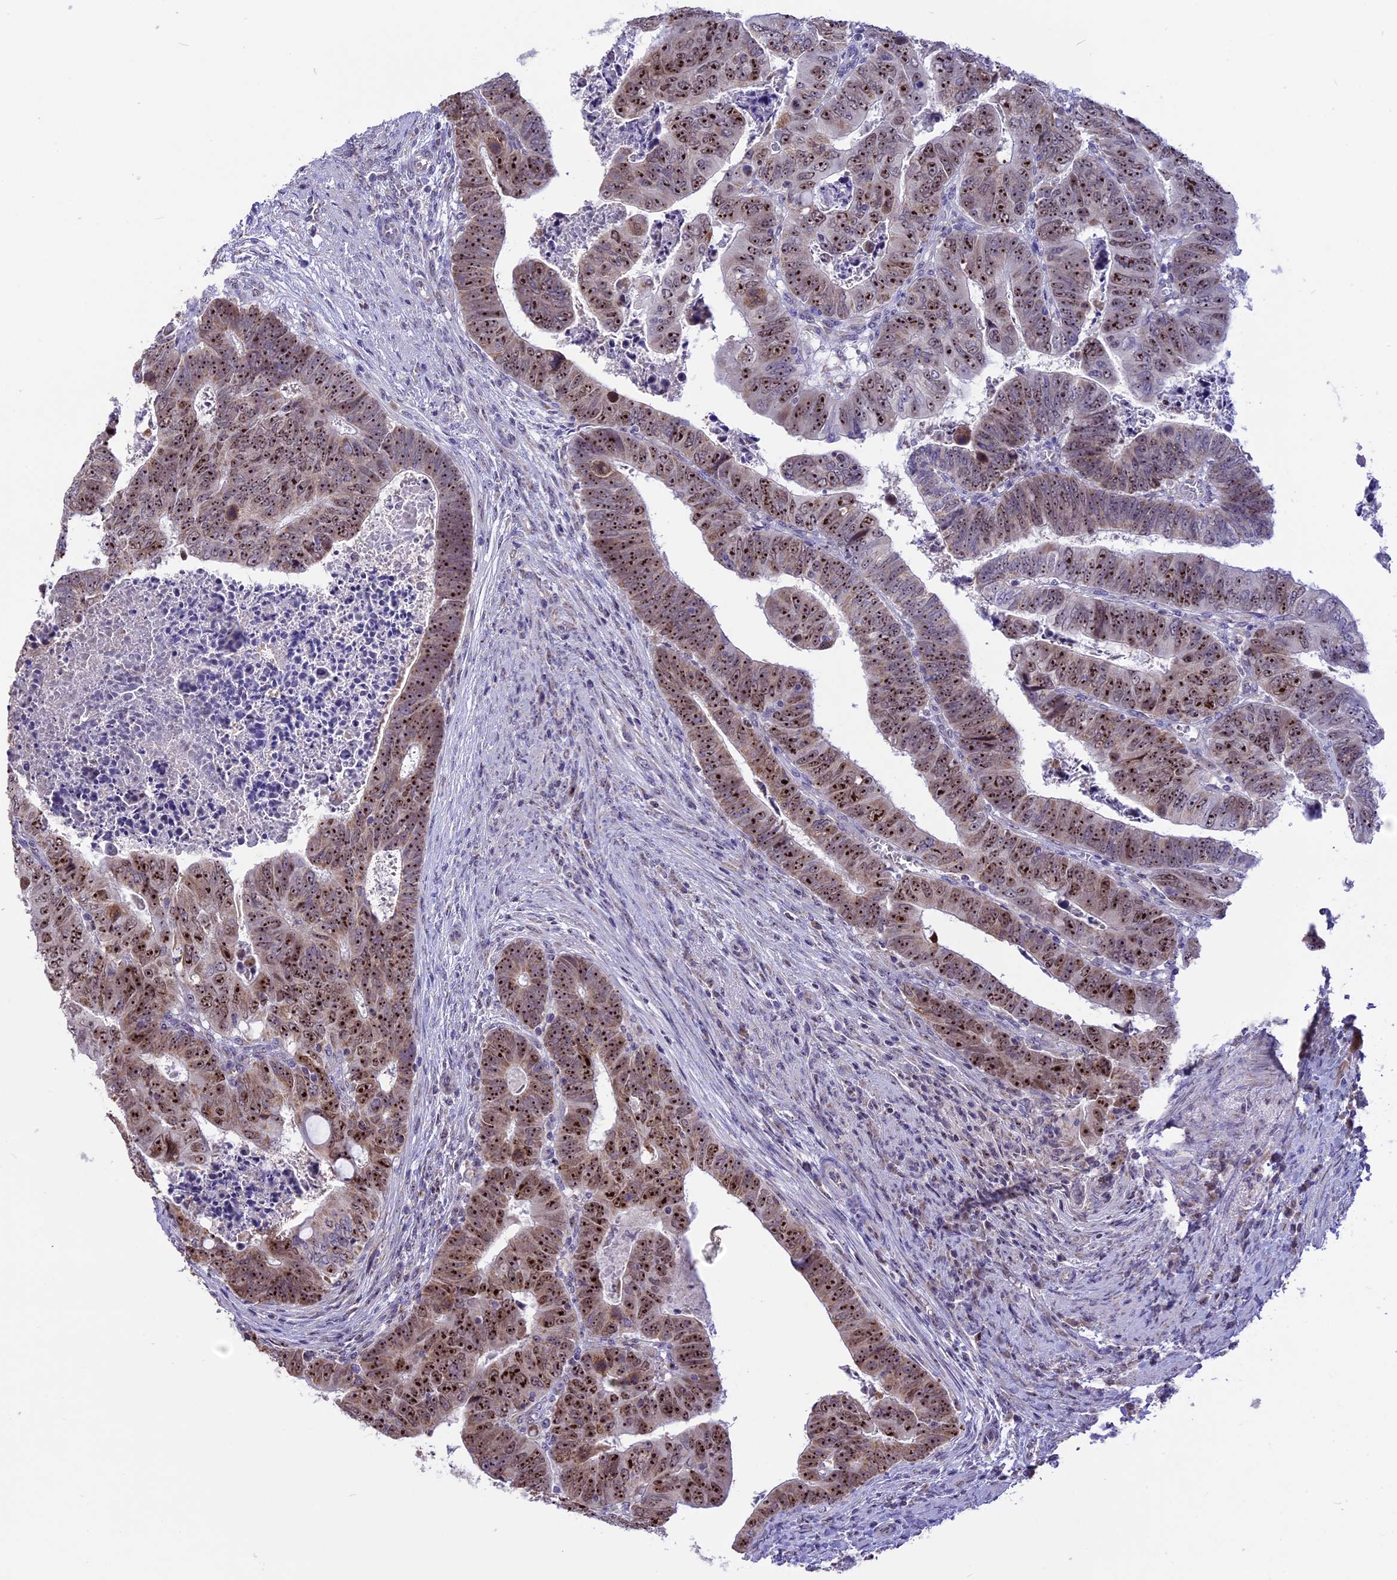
{"staining": {"intensity": "strong", "quantity": ">75%", "location": "nuclear"}, "tissue": "colorectal cancer", "cell_type": "Tumor cells", "image_type": "cancer", "snomed": [{"axis": "morphology", "description": "Normal tissue, NOS"}, {"axis": "morphology", "description": "Adenocarcinoma, NOS"}, {"axis": "topography", "description": "Rectum"}], "caption": "Protein expression by immunohistochemistry (IHC) reveals strong nuclear expression in approximately >75% of tumor cells in adenocarcinoma (colorectal).", "gene": "CMSS1", "patient": {"sex": "female", "age": 65}}